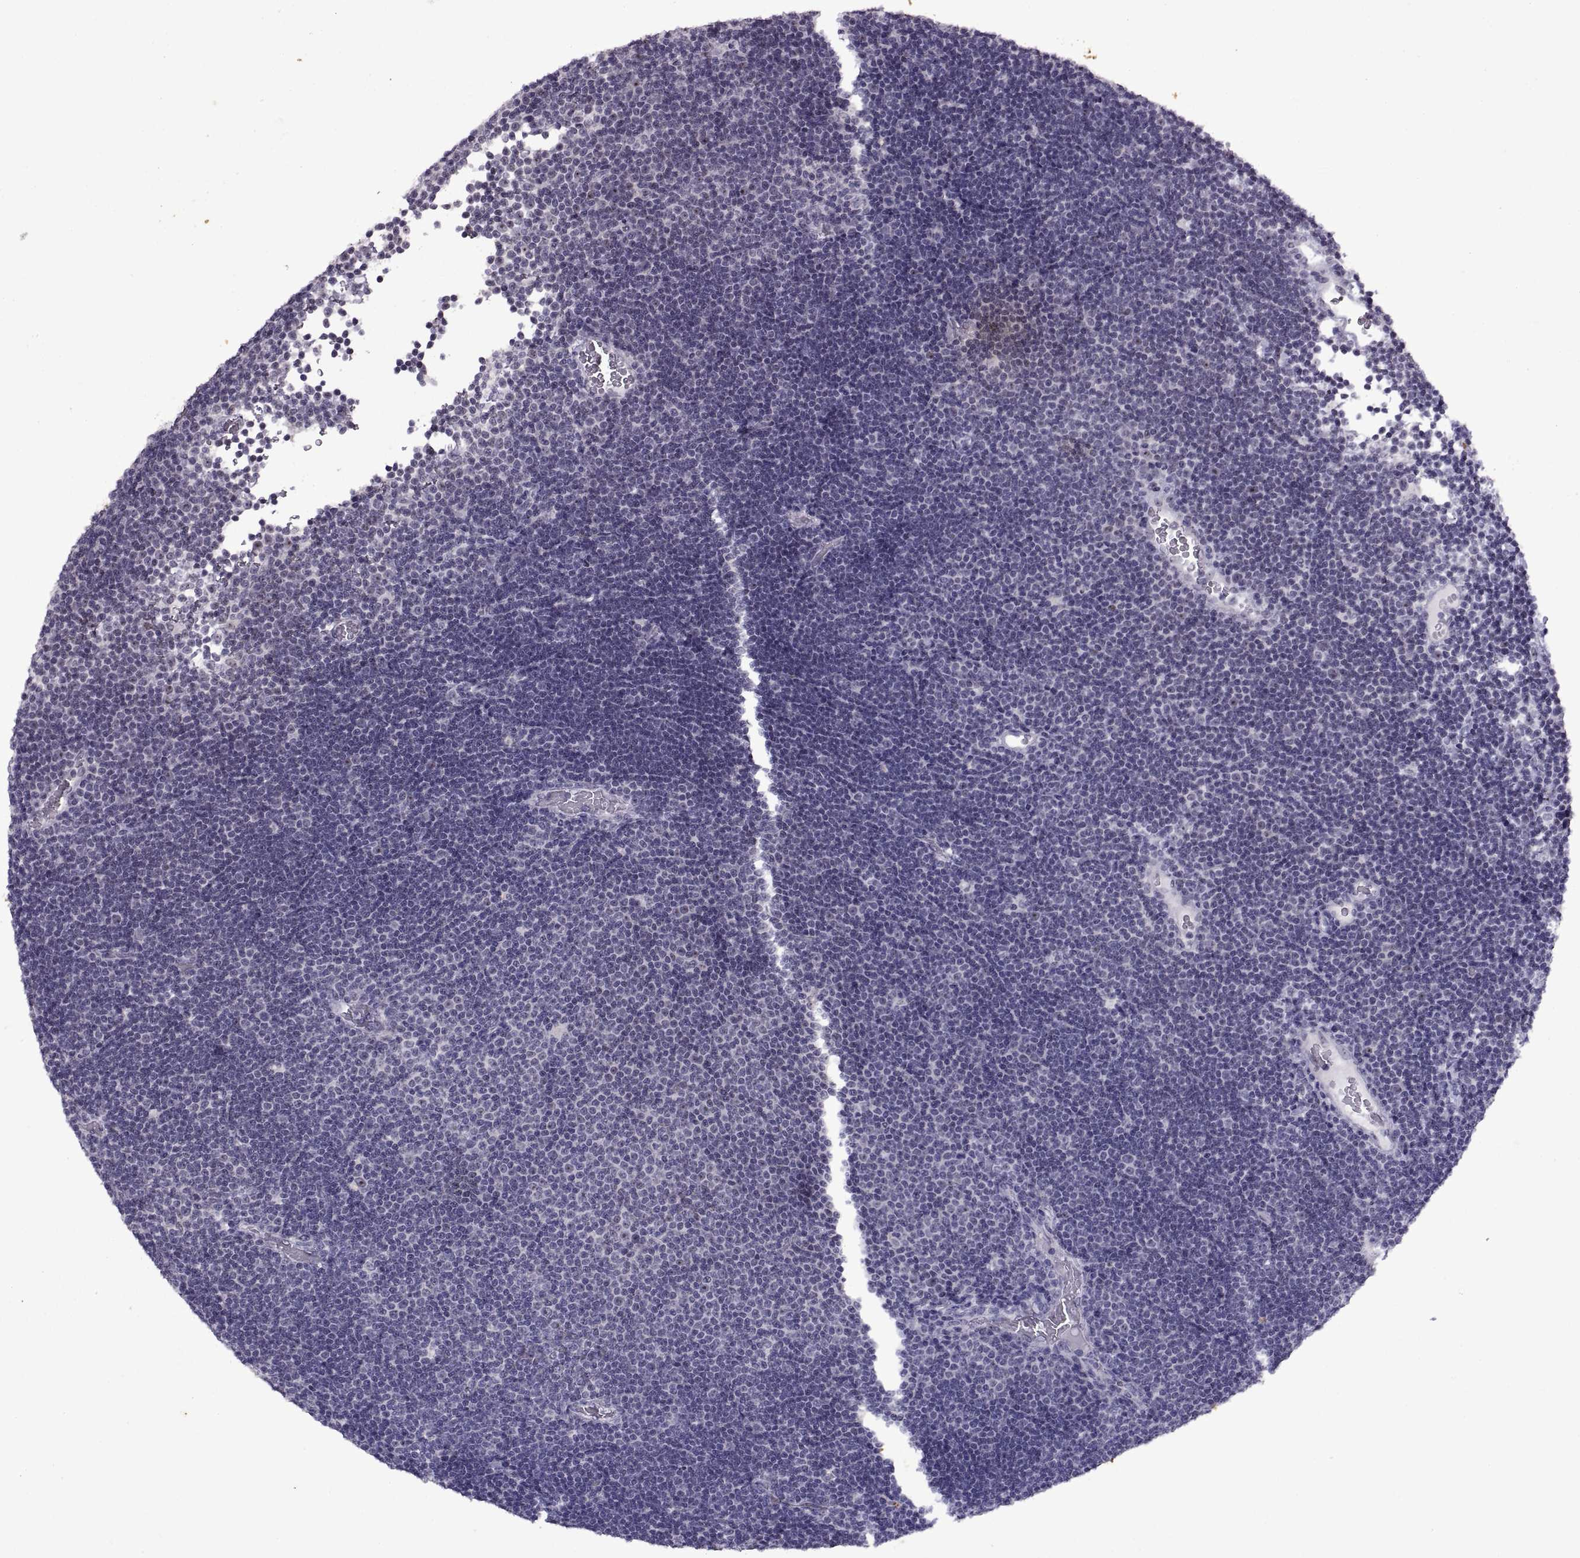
{"staining": {"intensity": "negative", "quantity": "none", "location": "none"}, "tissue": "lymphoma", "cell_type": "Tumor cells", "image_type": "cancer", "snomed": [{"axis": "morphology", "description": "Malignant lymphoma, non-Hodgkin's type, Low grade"}, {"axis": "topography", "description": "Brain"}], "caption": "Malignant lymphoma, non-Hodgkin's type (low-grade) was stained to show a protein in brown. There is no significant positivity in tumor cells.", "gene": "SINHCAF", "patient": {"sex": "female", "age": 66}}